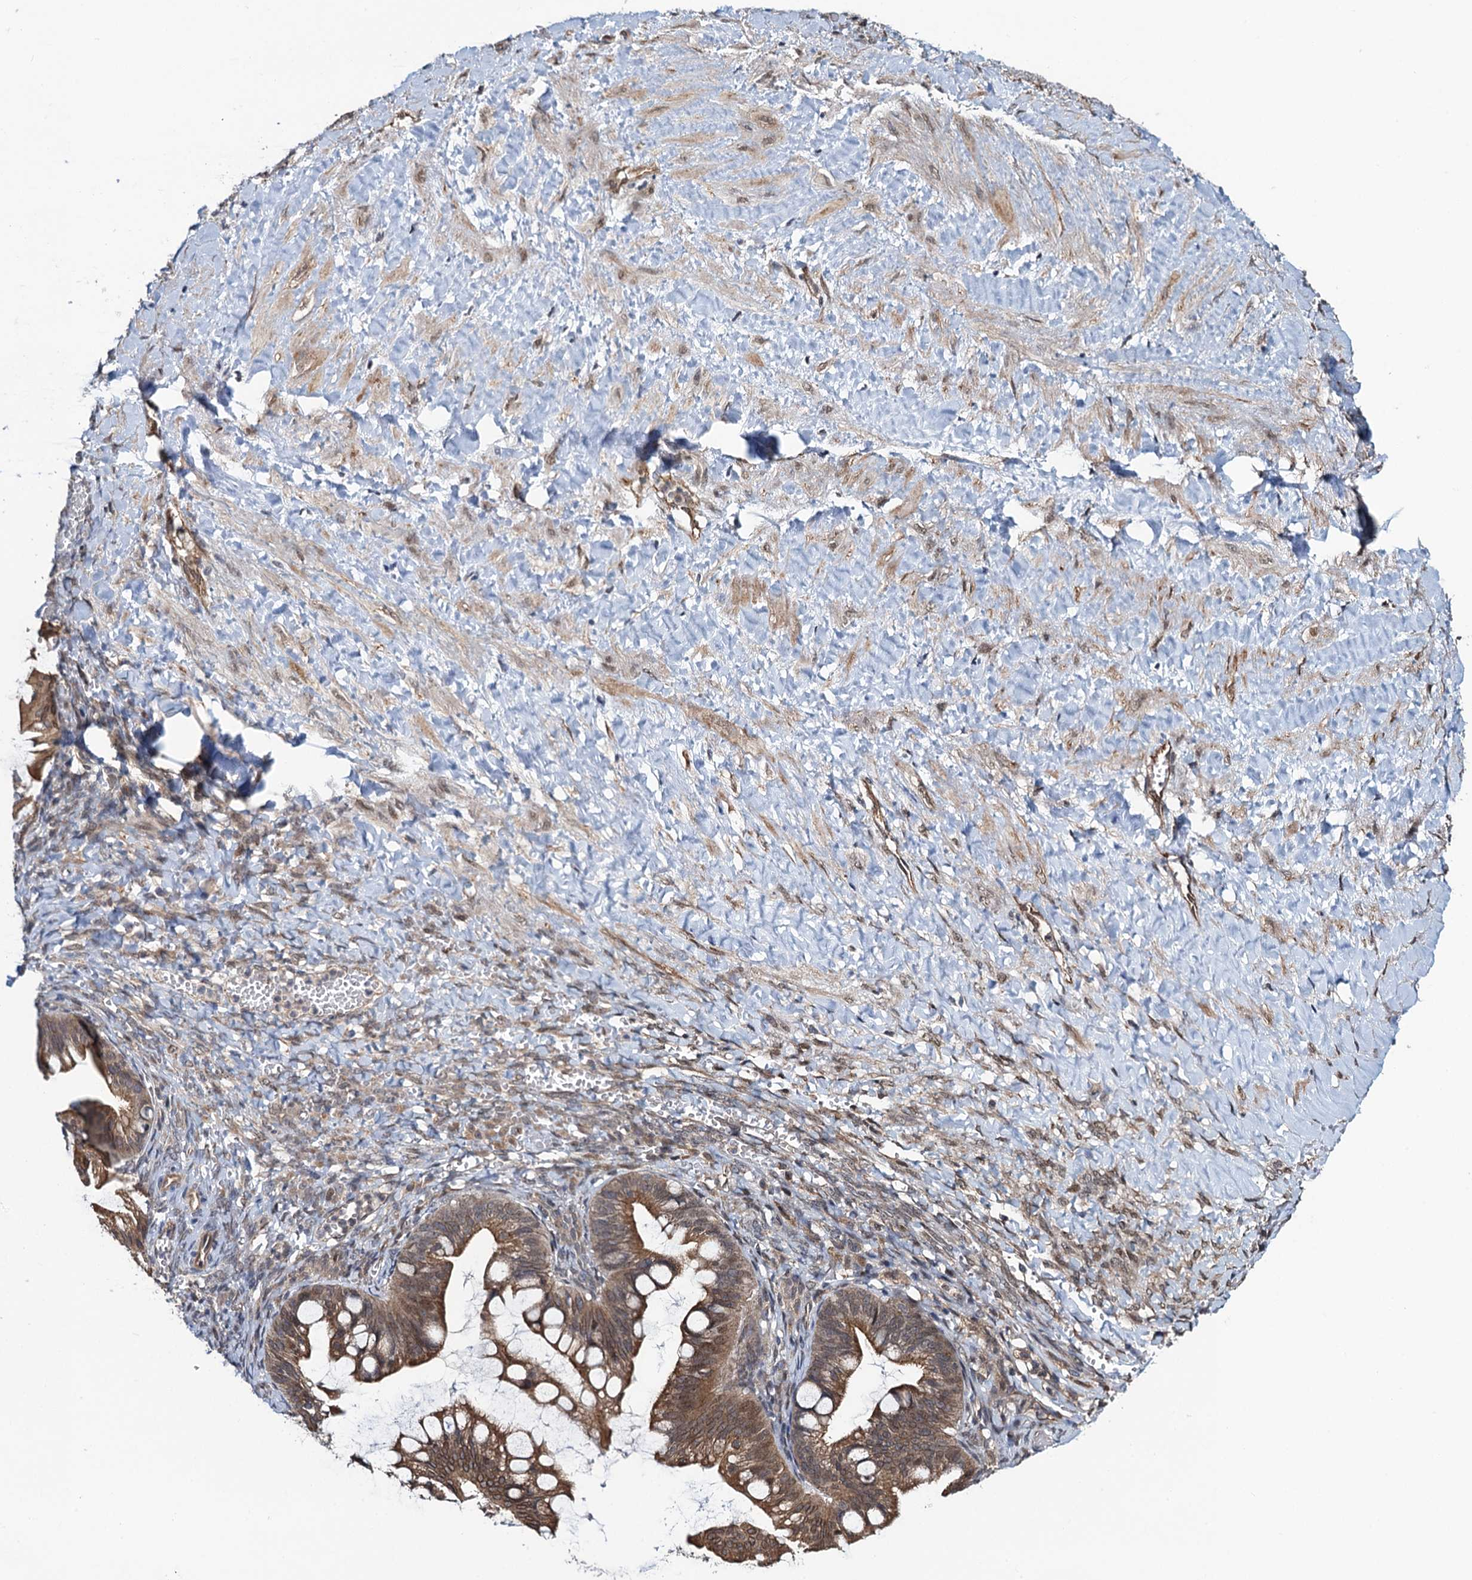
{"staining": {"intensity": "moderate", "quantity": ">75%", "location": "cytoplasmic/membranous,nuclear"}, "tissue": "ovarian cancer", "cell_type": "Tumor cells", "image_type": "cancer", "snomed": [{"axis": "morphology", "description": "Cystadenocarcinoma, mucinous, NOS"}, {"axis": "topography", "description": "Ovary"}], "caption": "Immunohistochemistry staining of ovarian cancer, which reveals medium levels of moderate cytoplasmic/membranous and nuclear expression in approximately >75% of tumor cells indicating moderate cytoplasmic/membranous and nuclear protein positivity. The staining was performed using DAB (brown) for protein detection and nuclei were counterstained in hematoxylin (blue).", "gene": "EVX2", "patient": {"sex": "female", "age": 73}}